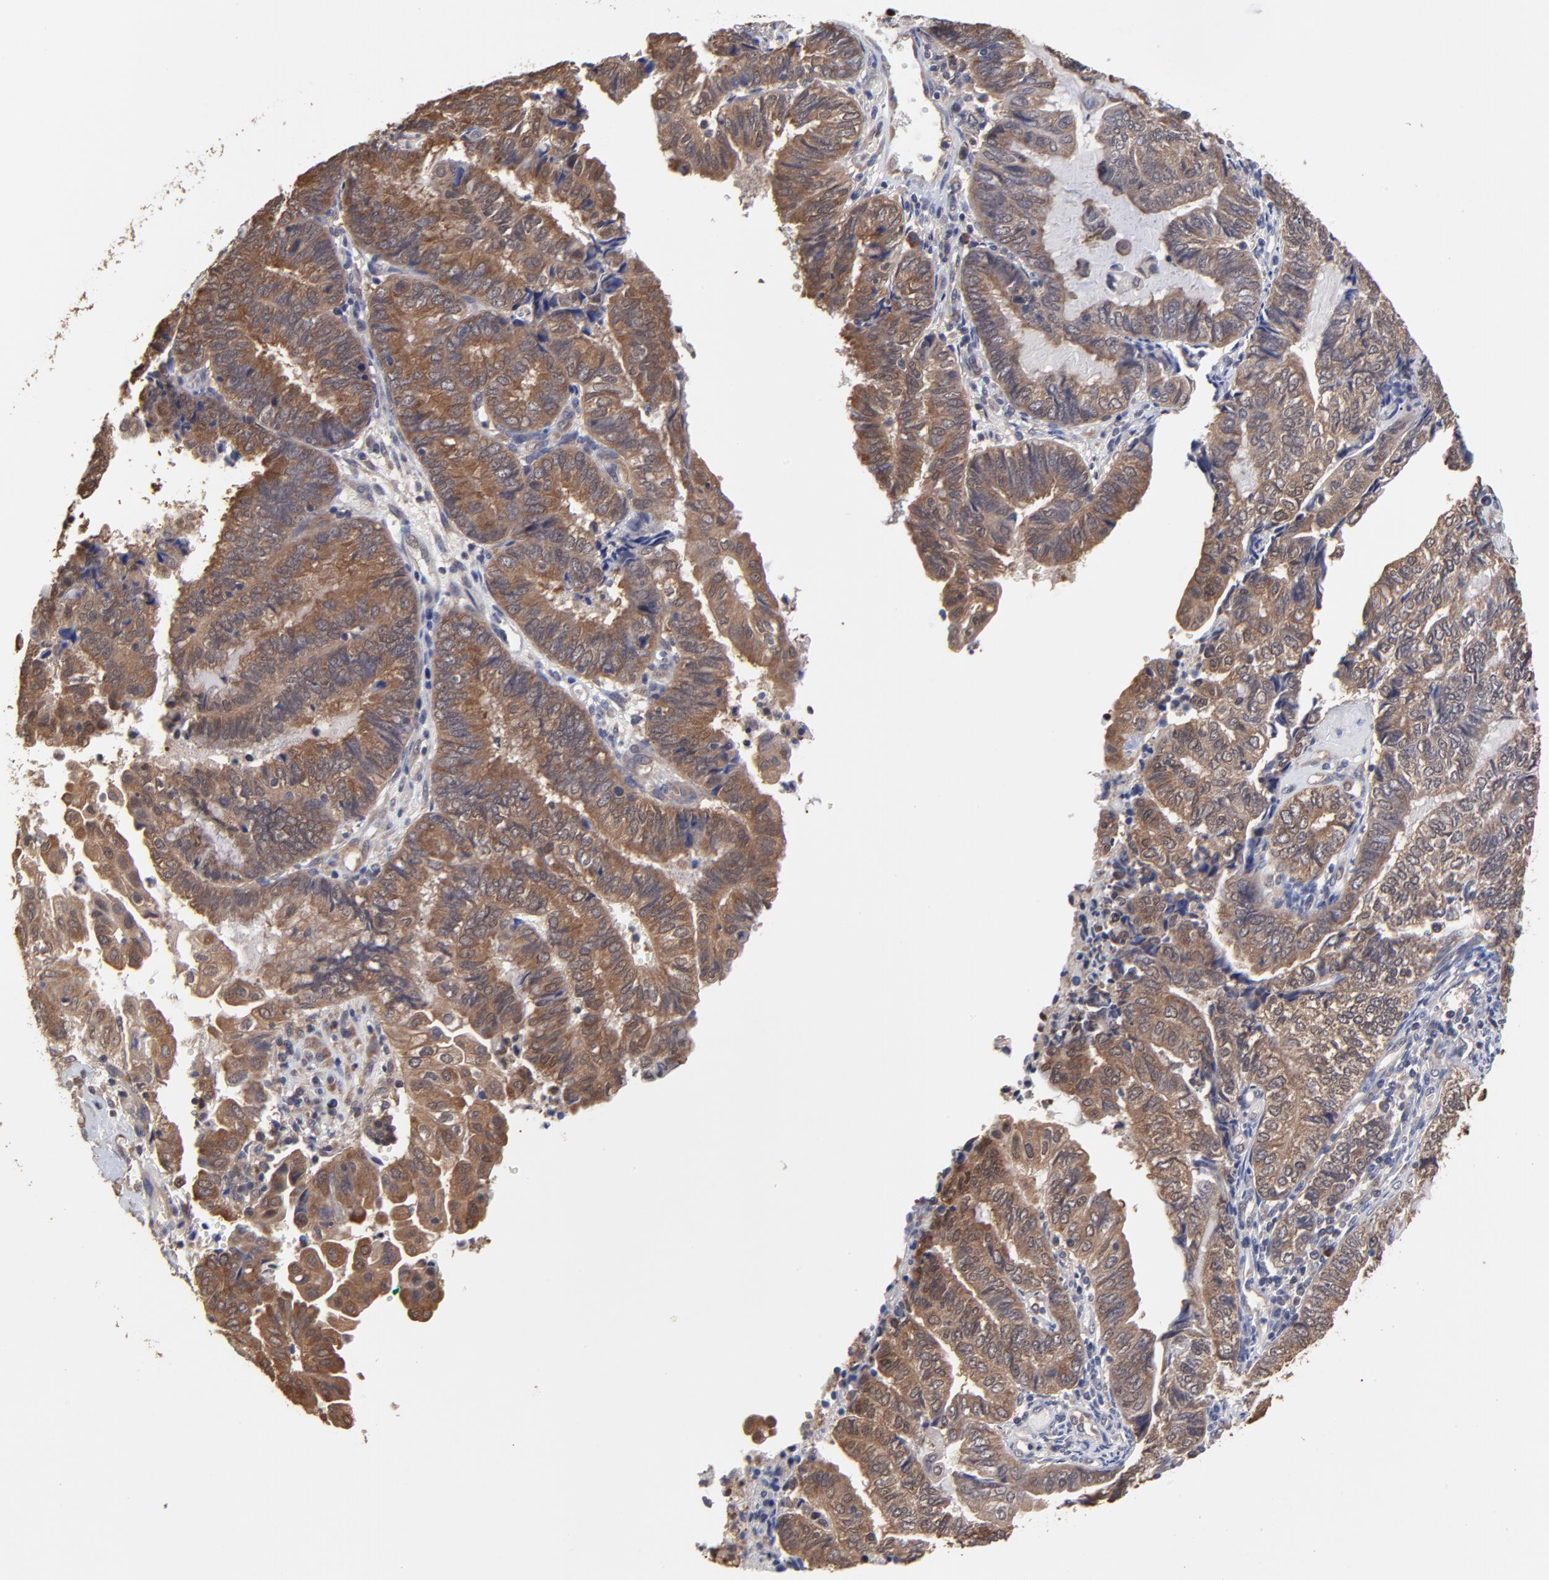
{"staining": {"intensity": "moderate", "quantity": ">75%", "location": "cytoplasmic/membranous"}, "tissue": "endometrial cancer", "cell_type": "Tumor cells", "image_type": "cancer", "snomed": [{"axis": "morphology", "description": "Adenocarcinoma, NOS"}, {"axis": "topography", "description": "Uterus"}, {"axis": "topography", "description": "Endometrium"}], "caption": "A high-resolution photomicrograph shows IHC staining of endometrial adenocarcinoma, which exhibits moderate cytoplasmic/membranous positivity in about >75% of tumor cells.", "gene": "CCT2", "patient": {"sex": "female", "age": 70}}